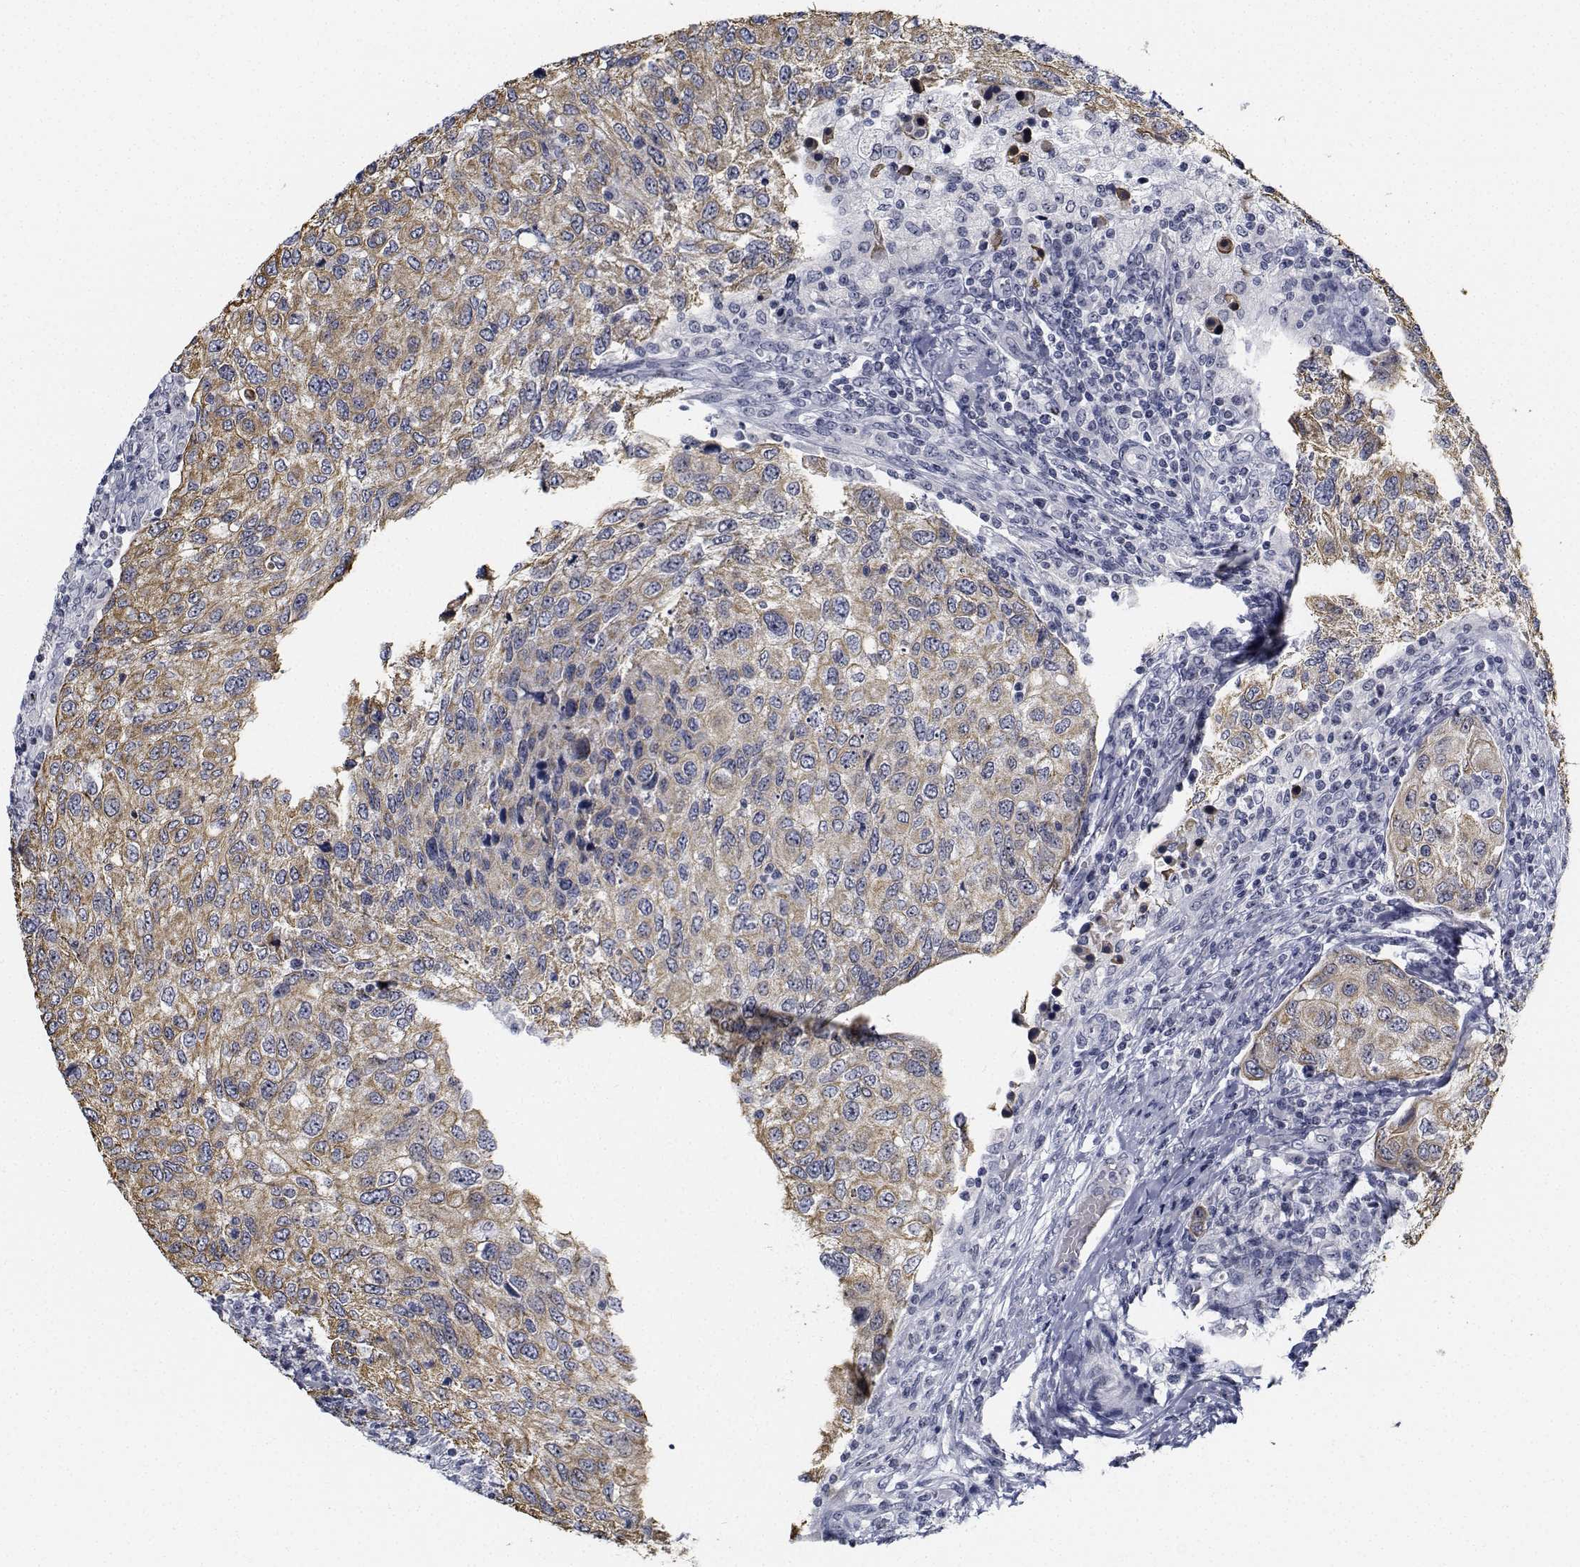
{"staining": {"intensity": "weak", "quantity": ">75%", "location": "cytoplasmic/membranous"}, "tissue": "urothelial cancer", "cell_type": "Tumor cells", "image_type": "cancer", "snomed": [{"axis": "morphology", "description": "Urothelial carcinoma, High grade"}, {"axis": "topography", "description": "Urinary bladder"}], "caption": "Protein expression analysis of urothelial cancer reveals weak cytoplasmic/membranous expression in approximately >75% of tumor cells. (Stains: DAB (3,3'-diaminobenzidine) in brown, nuclei in blue, Microscopy: brightfield microscopy at high magnification).", "gene": "NVL", "patient": {"sex": "female", "age": 78}}